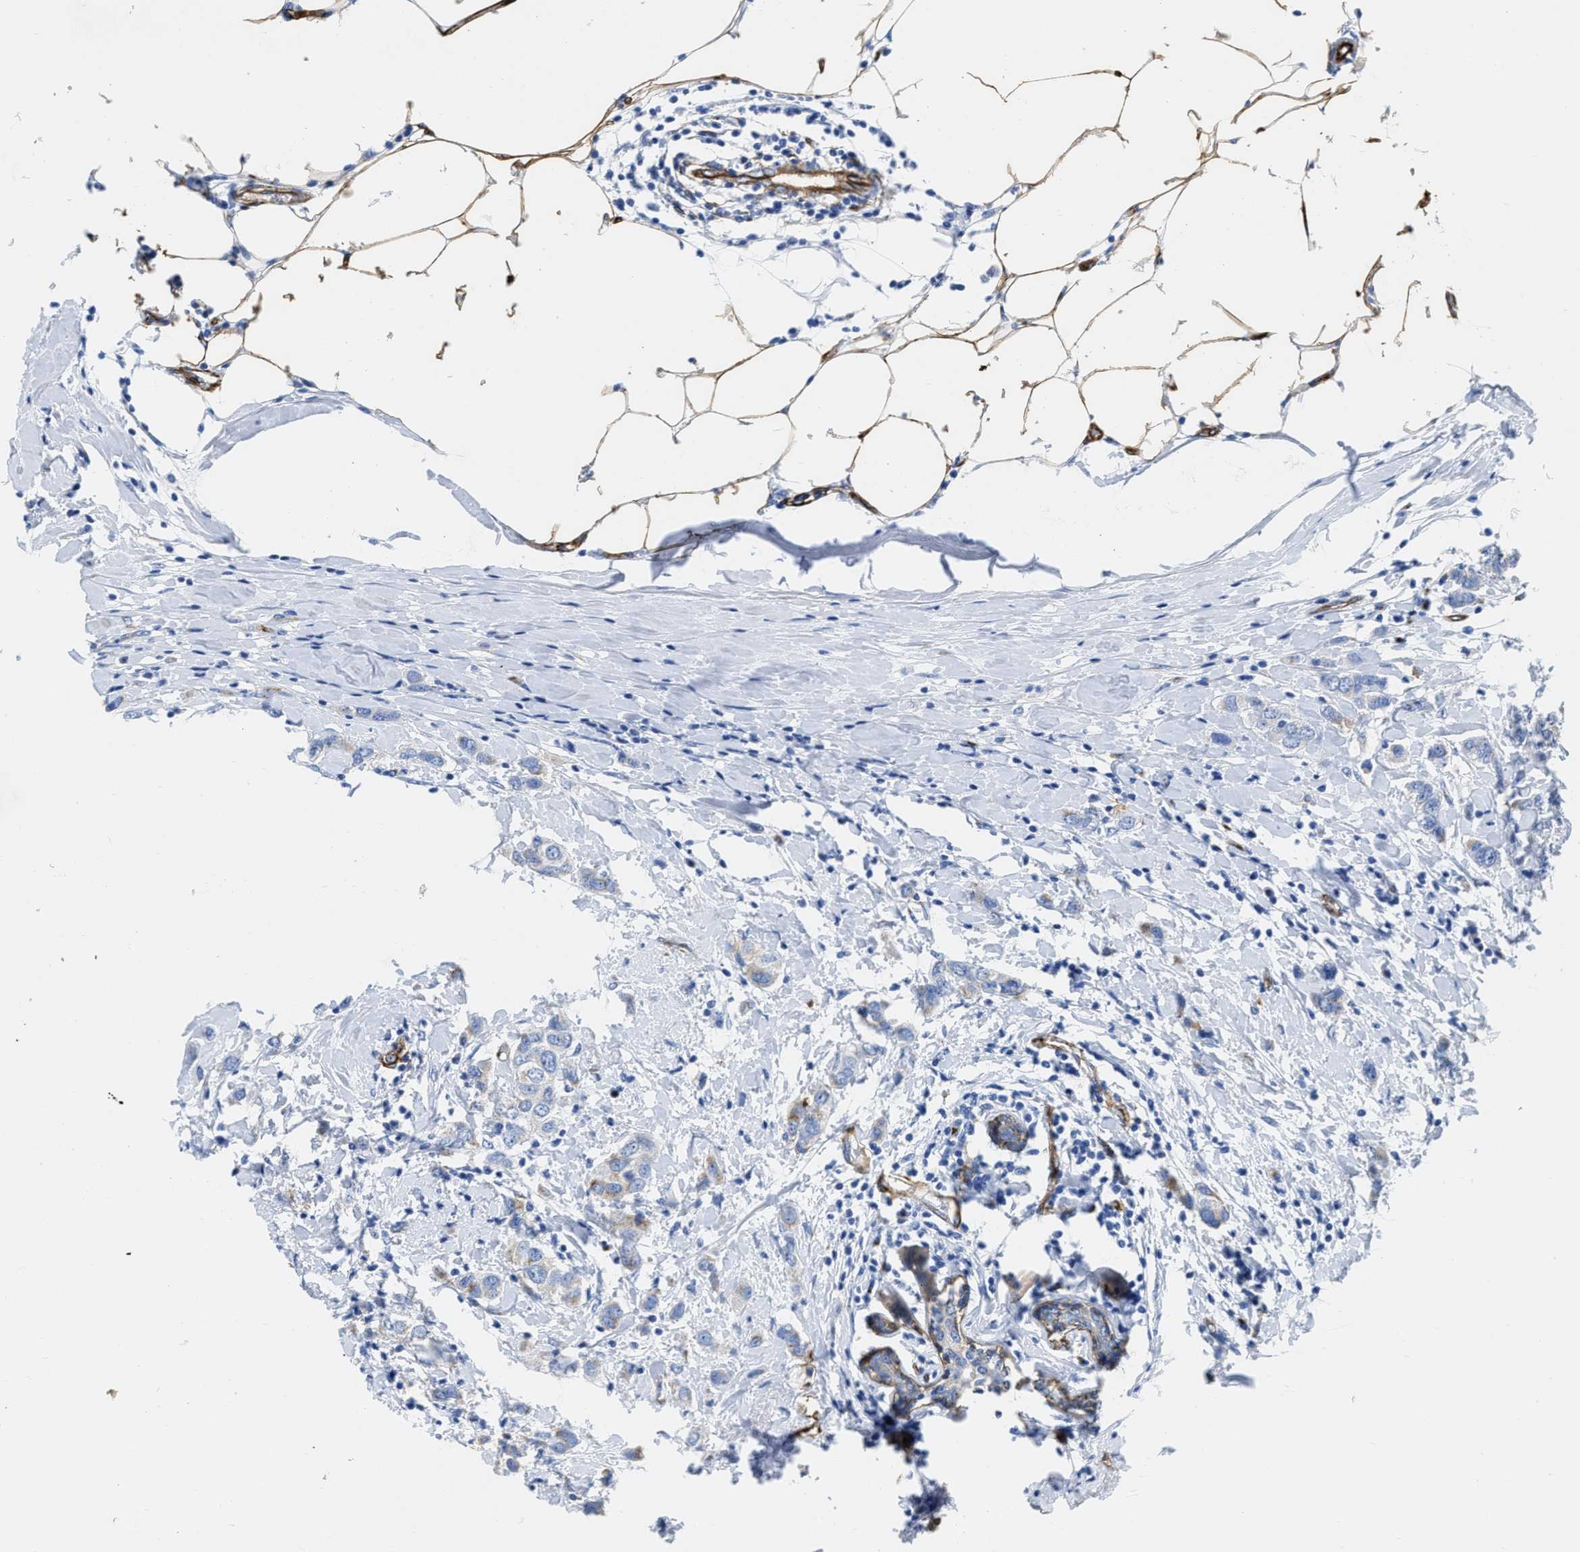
{"staining": {"intensity": "weak", "quantity": "<25%", "location": "cytoplasmic/membranous"}, "tissue": "breast cancer", "cell_type": "Tumor cells", "image_type": "cancer", "snomed": [{"axis": "morphology", "description": "Duct carcinoma"}, {"axis": "topography", "description": "Breast"}], "caption": "Photomicrograph shows no protein positivity in tumor cells of breast cancer (infiltrating ductal carcinoma) tissue. Nuclei are stained in blue.", "gene": "TVP23B", "patient": {"sex": "female", "age": 50}}